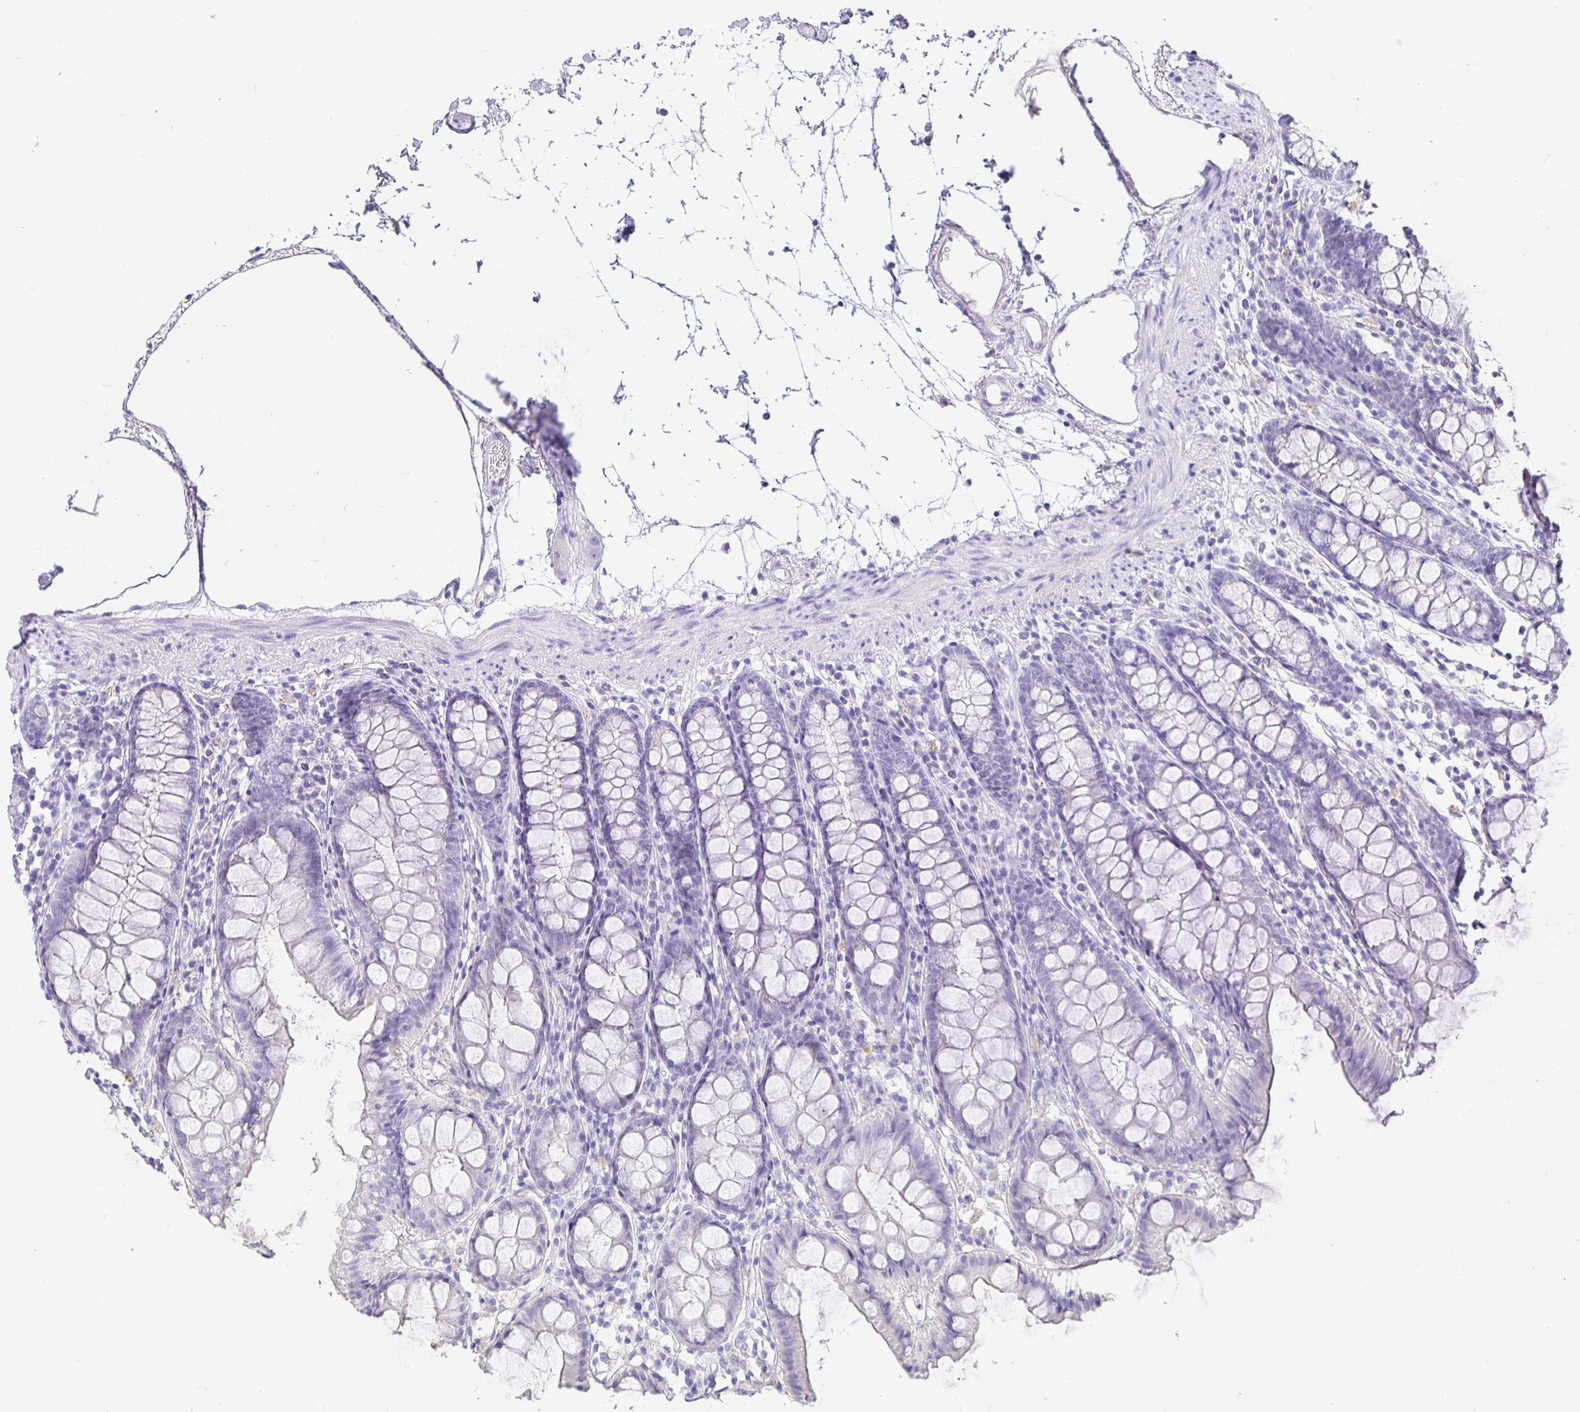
{"staining": {"intensity": "negative", "quantity": "none", "location": "none"}, "tissue": "colon", "cell_type": "Endothelial cells", "image_type": "normal", "snomed": [{"axis": "morphology", "description": "Normal tissue, NOS"}, {"axis": "topography", "description": "Colon"}], "caption": "The micrograph shows no staining of endothelial cells in benign colon. The staining is performed using DAB brown chromogen with nuclei counter-stained in using hematoxylin.", "gene": "TPTE", "patient": {"sex": "female", "age": 84}}